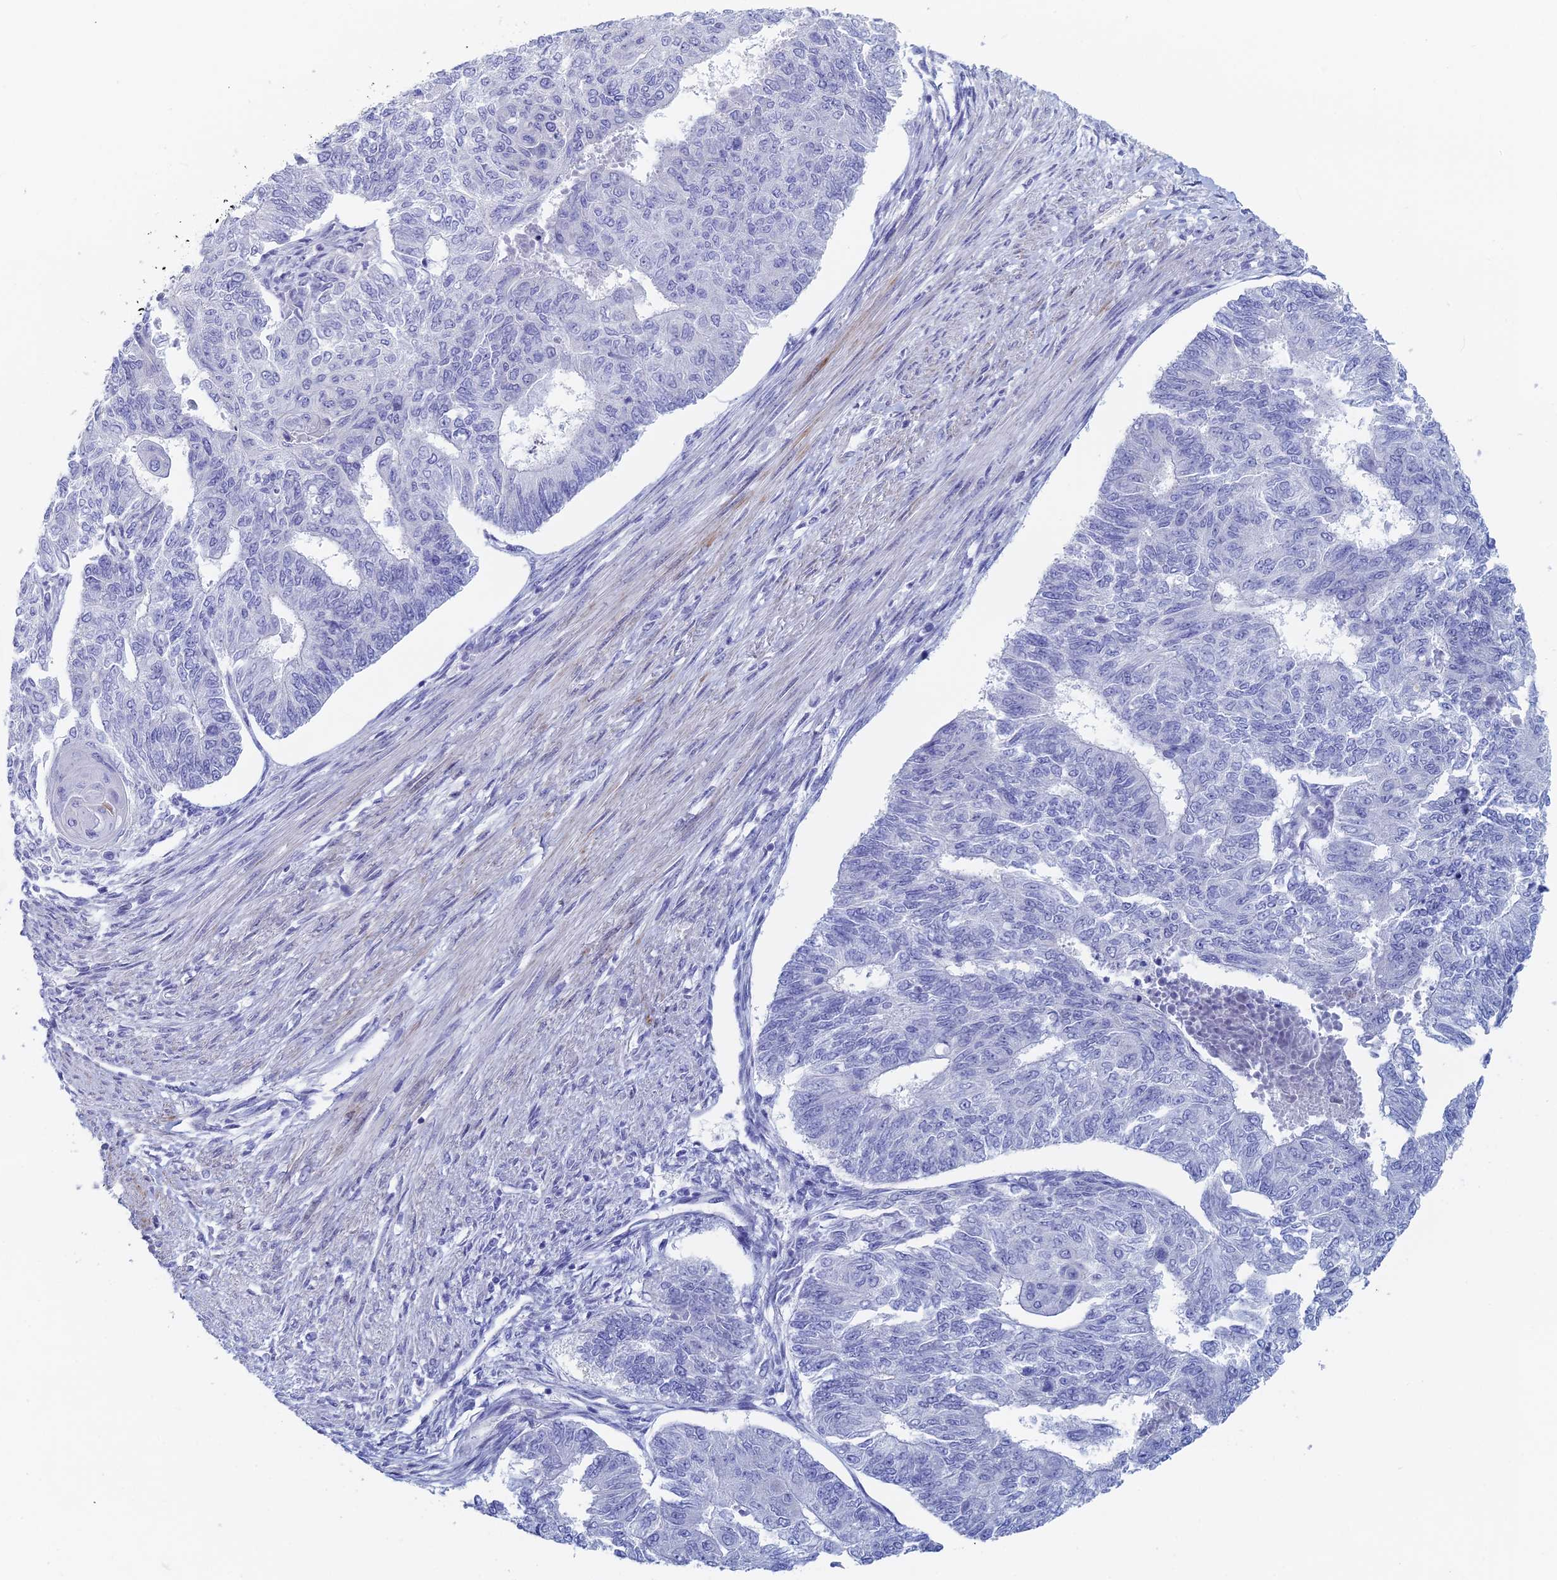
{"staining": {"intensity": "negative", "quantity": "none", "location": "none"}, "tissue": "endometrial cancer", "cell_type": "Tumor cells", "image_type": "cancer", "snomed": [{"axis": "morphology", "description": "Adenocarcinoma, NOS"}, {"axis": "topography", "description": "Endometrium"}], "caption": "Immunohistochemistry (IHC) image of neoplastic tissue: human endometrial cancer (adenocarcinoma) stained with DAB (3,3'-diaminobenzidine) shows no significant protein expression in tumor cells.", "gene": "DRGX", "patient": {"sex": "female", "age": 32}}